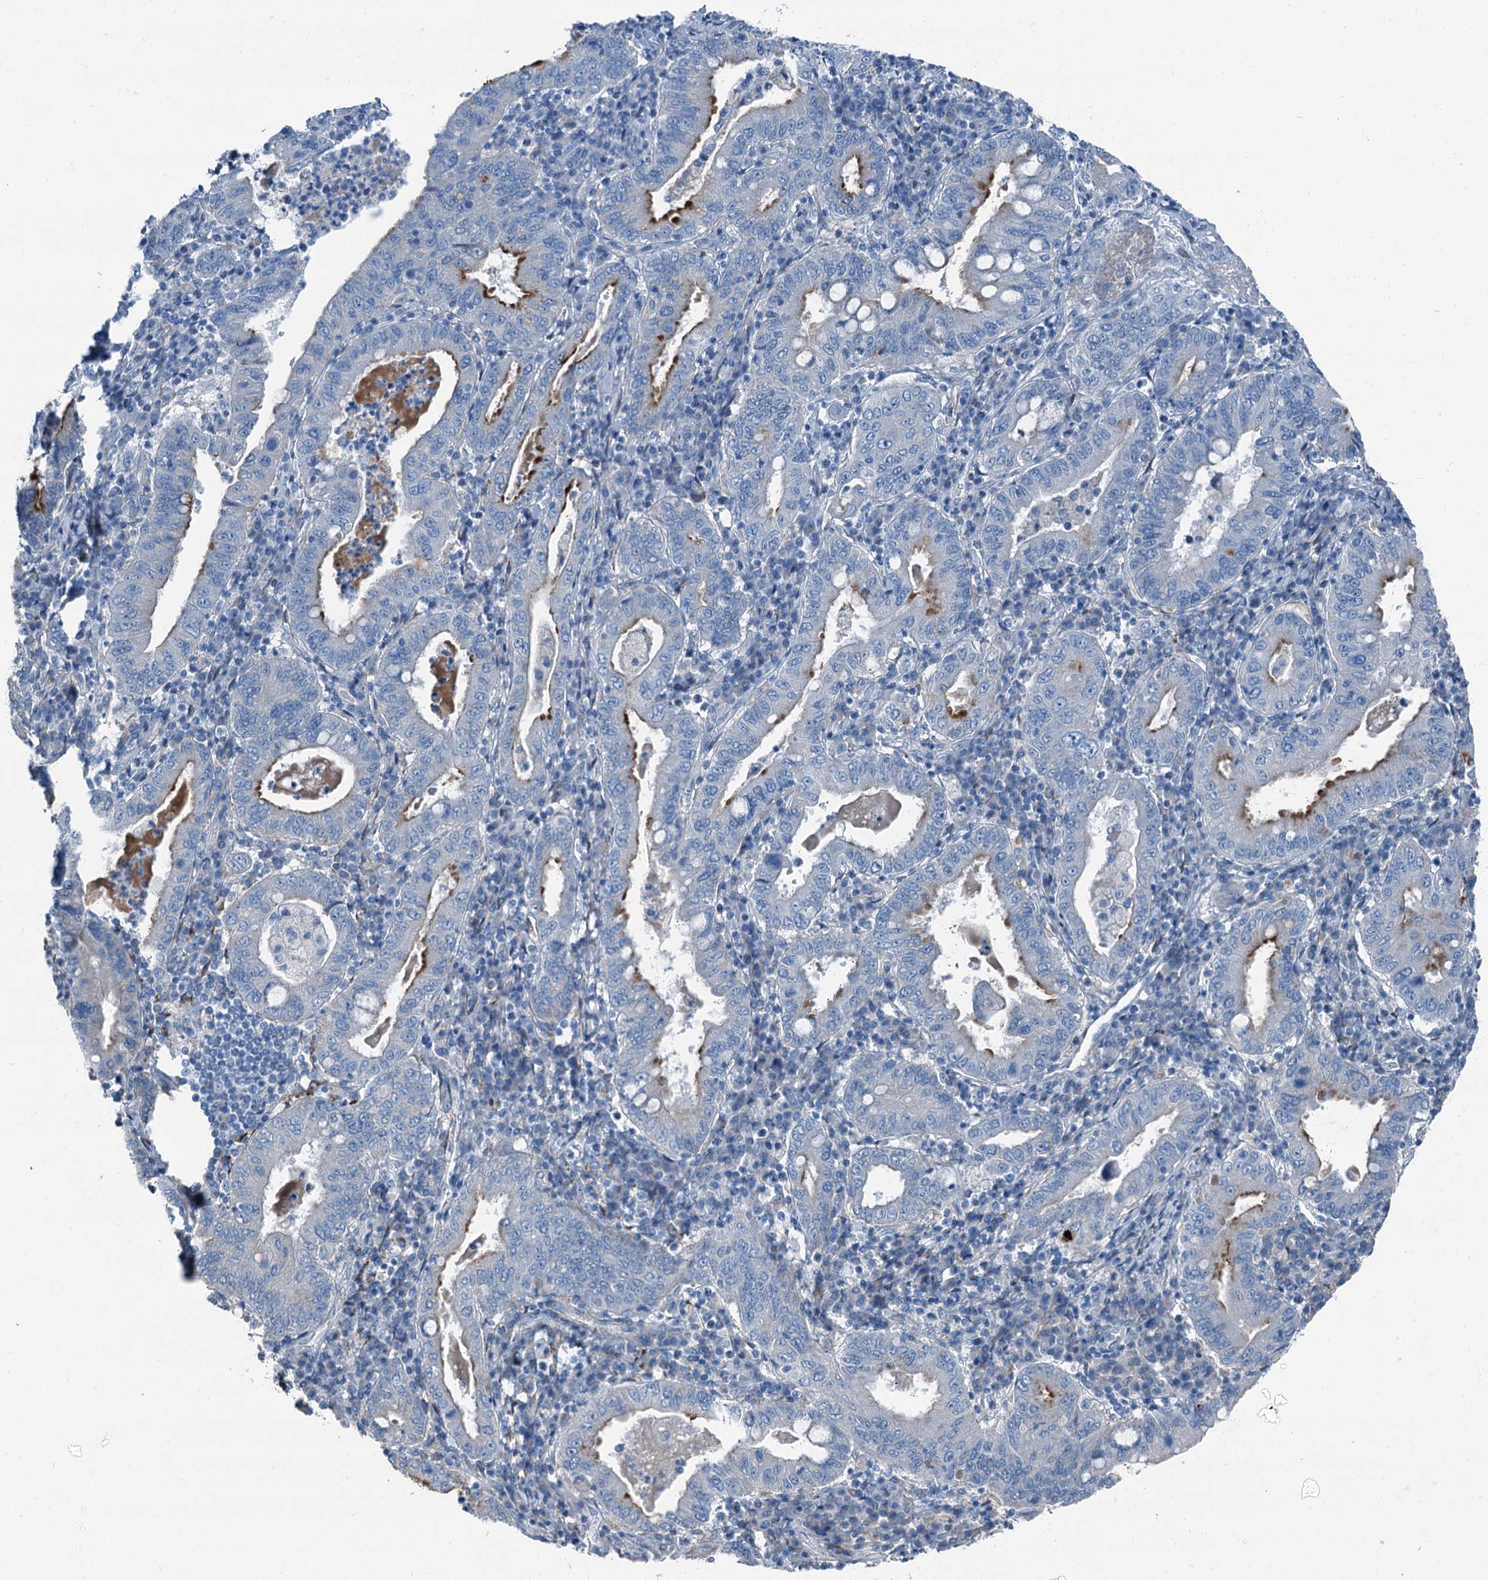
{"staining": {"intensity": "moderate", "quantity": "<25%", "location": "cytoplasmic/membranous"}, "tissue": "stomach cancer", "cell_type": "Tumor cells", "image_type": "cancer", "snomed": [{"axis": "morphology", "description": "Normal tissue, NOS"}, {"axis": "morphology", "description": "Adenocarcinoma, NOS"}, {"axis": "topography", "description": "Esophagus"}, {"axis": "topography", "description": "Stomach, upper"}, {"axis": "topography", "description": "Peripheral nerve tissue"}], "caption": "IHC photomicrograph of neoplastic tissue: stomach adenocarcinoma stained using immunohistochemistry reveals low levels of moderate protein expression localized specifically in the cytoplasmic/membranous of tumor cells, appearing as a cytoplasmic/membranous brown color.", "gene": "AXL", "patient": {"sex": "male", "age": 62}}